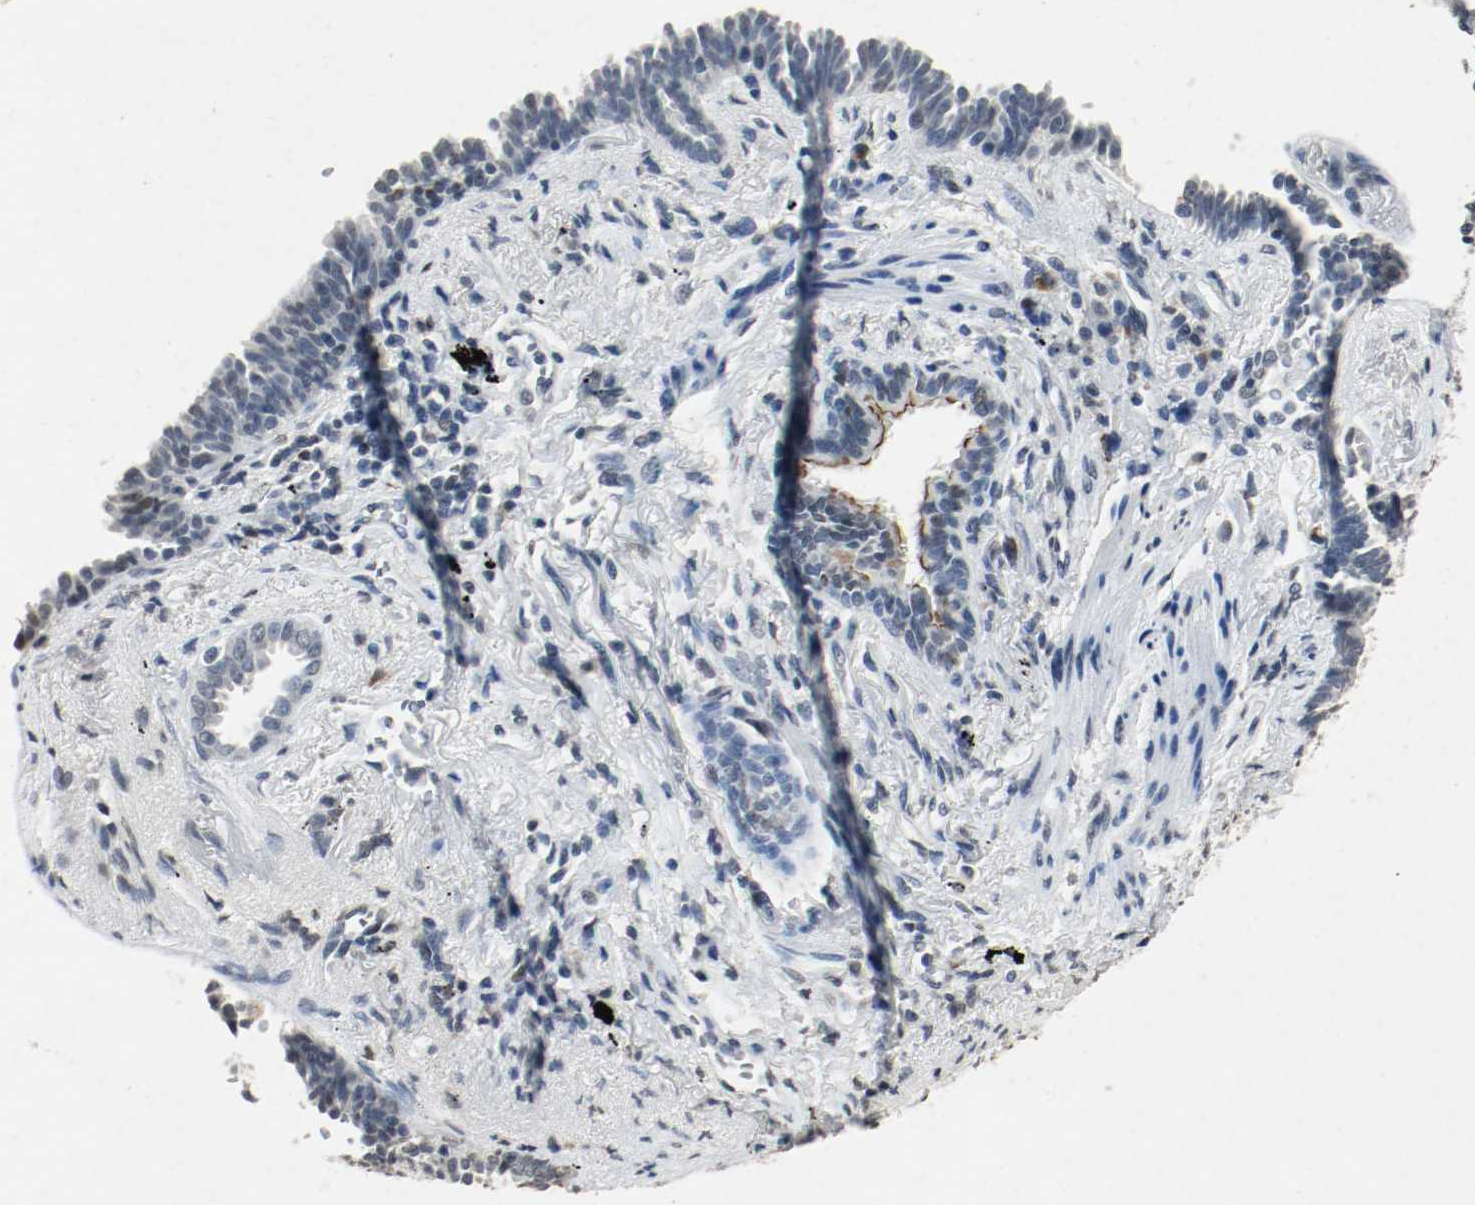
{"staining": {"intensity": "negative", "quantity": "none", "location": "none"}, "tissue": "lung cancer", "cell_type": "Tumor cells", "image_type": "cancer", "snomed": [{"axis": "morphology", "description": "Adenocarcinoma, NOS"}, {"axis": "topography", "description": "Lung"}], "caption": "High power microscopy photomicrograph of an IHC histopathology image of lung adenocarcinoma, revealing no significant expression in tumor cells. (Brightfield microscopy of DAB immunohistochemistry (IHC) at high magnification).", "gene": "DNMT1", "patient": {"sex": "female", "age": 64}}